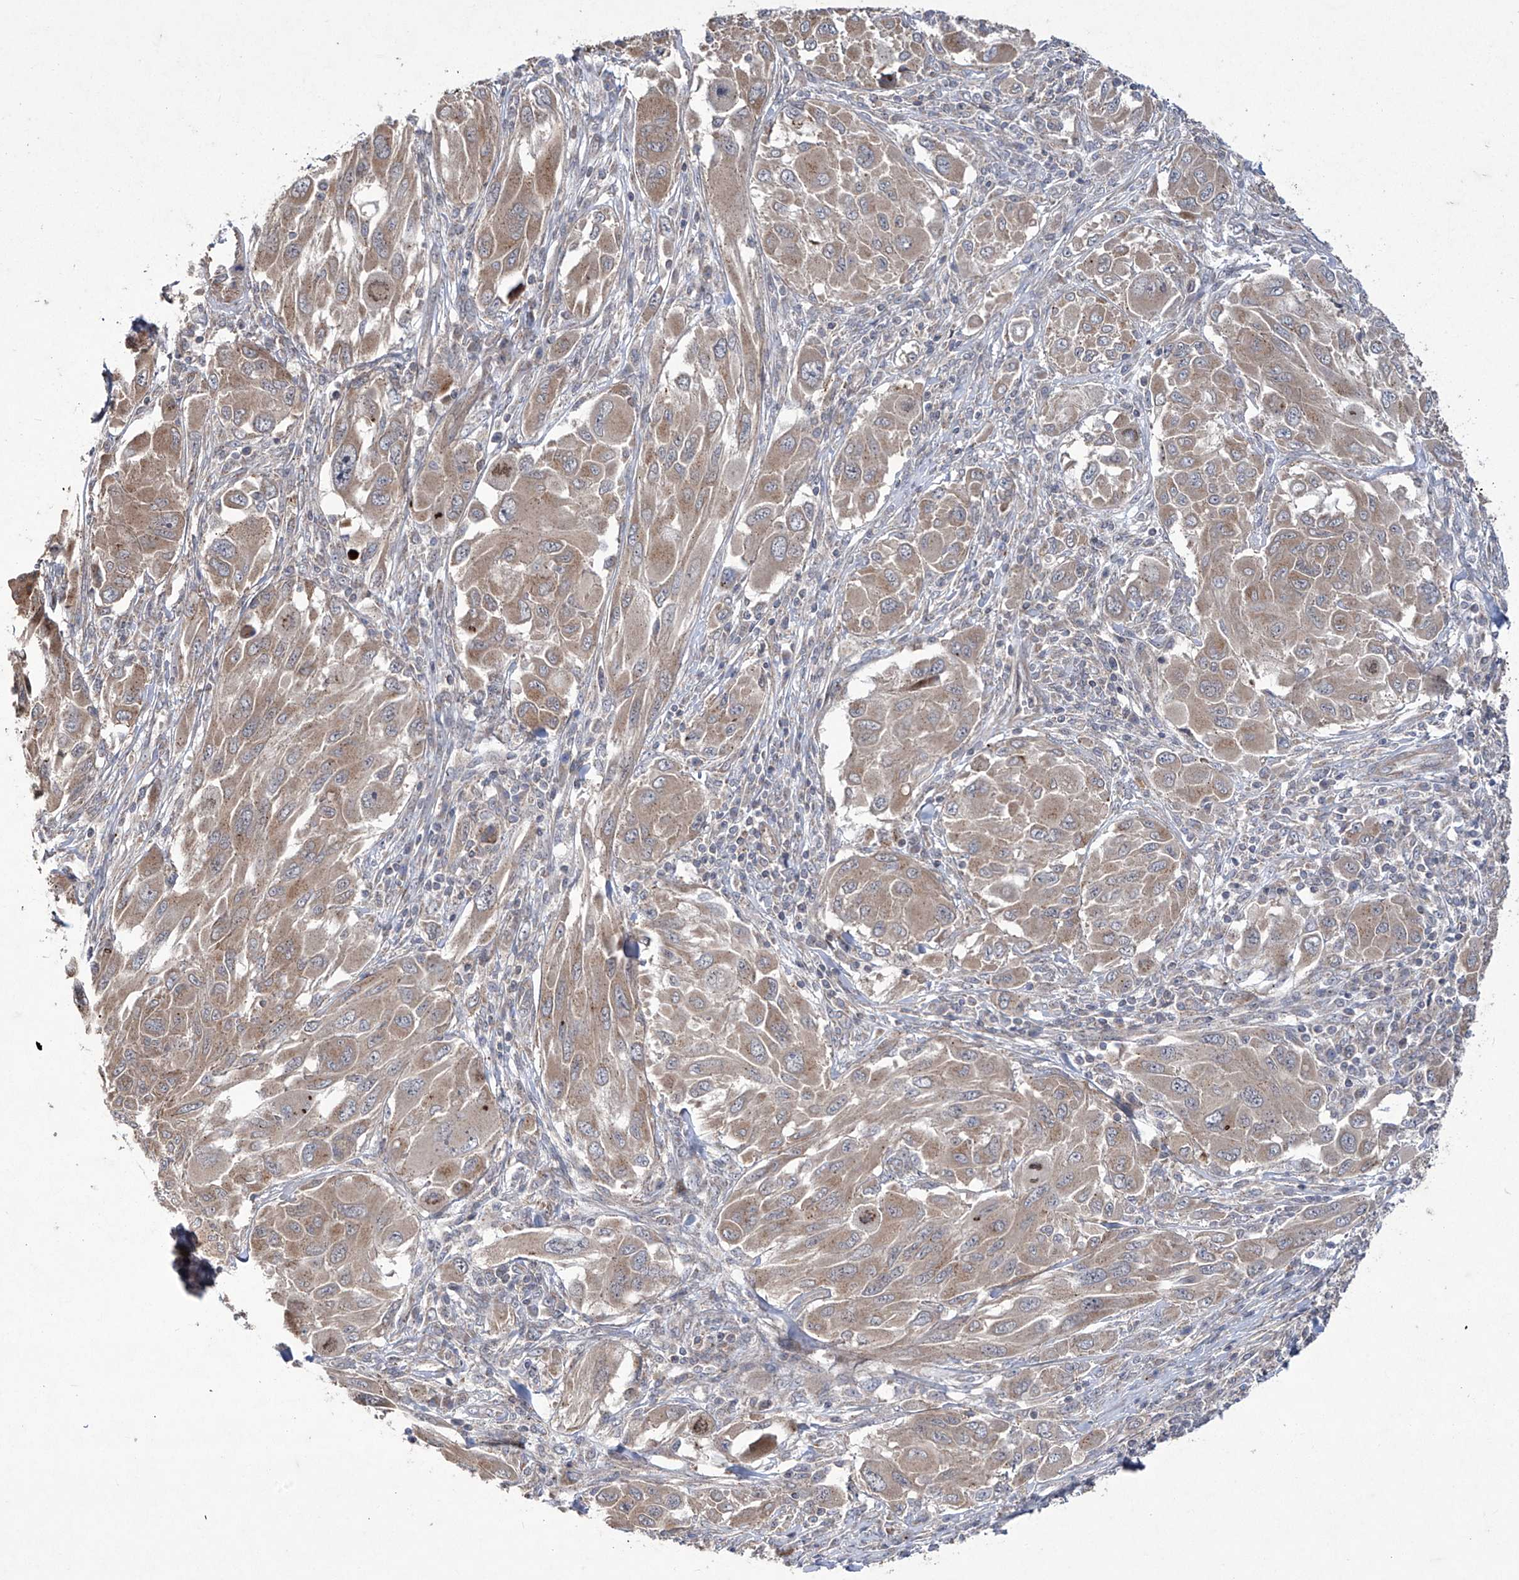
{"staining": {"intensity": "weak", "quantity": ">75%", "location": "cytoplasmic/membranous"}, "tissue": "melanoma", "cell_type": "Tumor cells", "image_type": "cancer", "snomed": [{"axis": "morphology", "description": "Malignant melanoma, NOS"}, {"axis": "topography", "description": "Skin"}], "caption": "There is low levels of weak cytoplasmic/membranous expression in tumor cells of malignant melanoma, as demonstrated by immunohistochemical staining (brown color).", "gene": "TRIM60", "patient": {"sex": "female", "age": 91}}